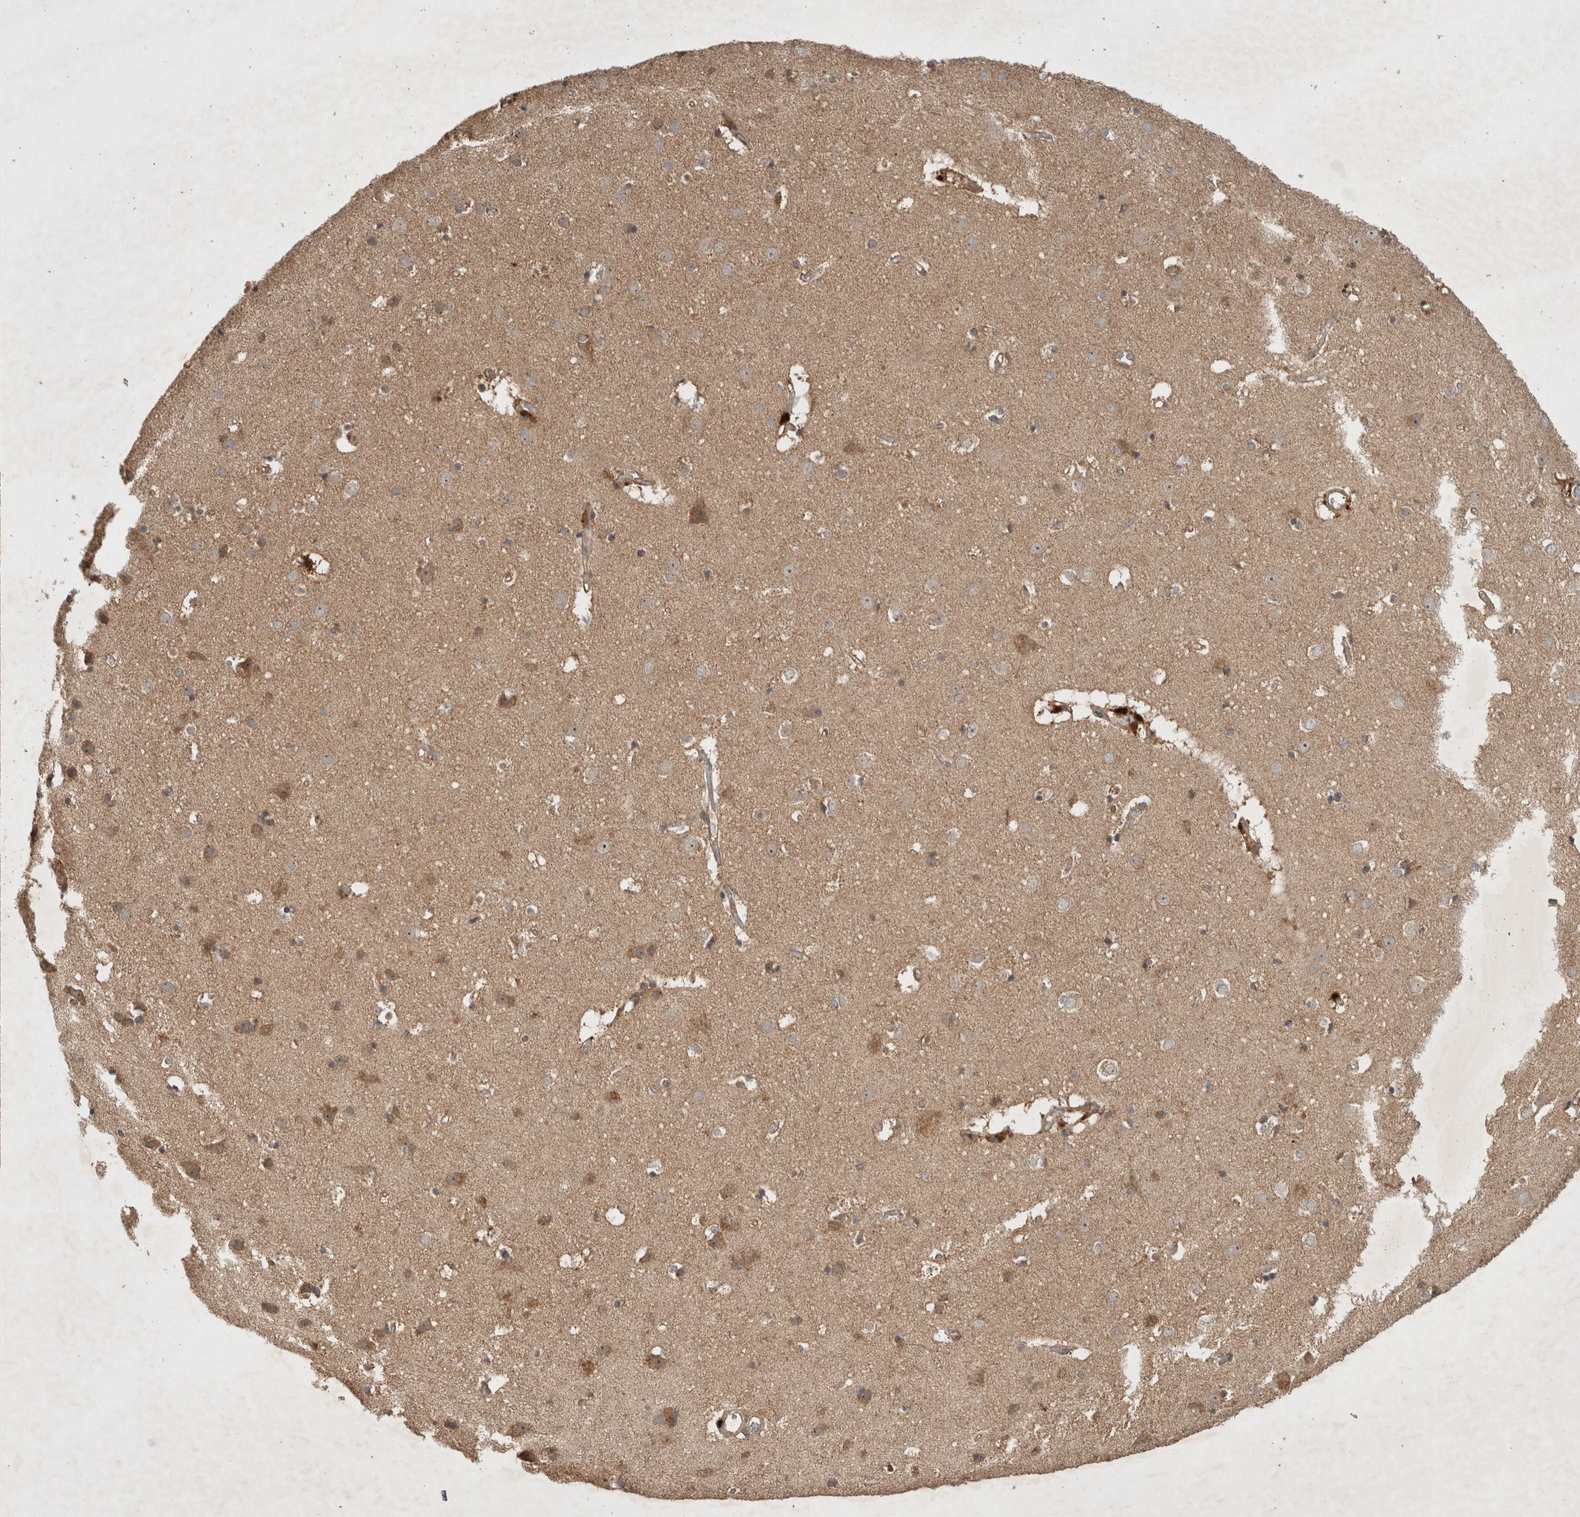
{"staining": {"intensity": "moderate", "quantity": ">75%", "location": "cytoplasmic/membranous"}, "tissue": "cerebral cortex", "cell_type": "Endothelial cells", "image_type": "normal", "snomed": [{"axis": "morphology", "description": "Normal tissue, NOS"}, {"axis": "topography", "description": "Cerebral cortex"}], "caption": "Cerebral cortex stained with a brown dye exhibits moderate cytoplasmic/membranous positive expression in about >75% of endothelial cells.", "gene": "SERAC1", "patient": {"sex": "male", "age": 54}}